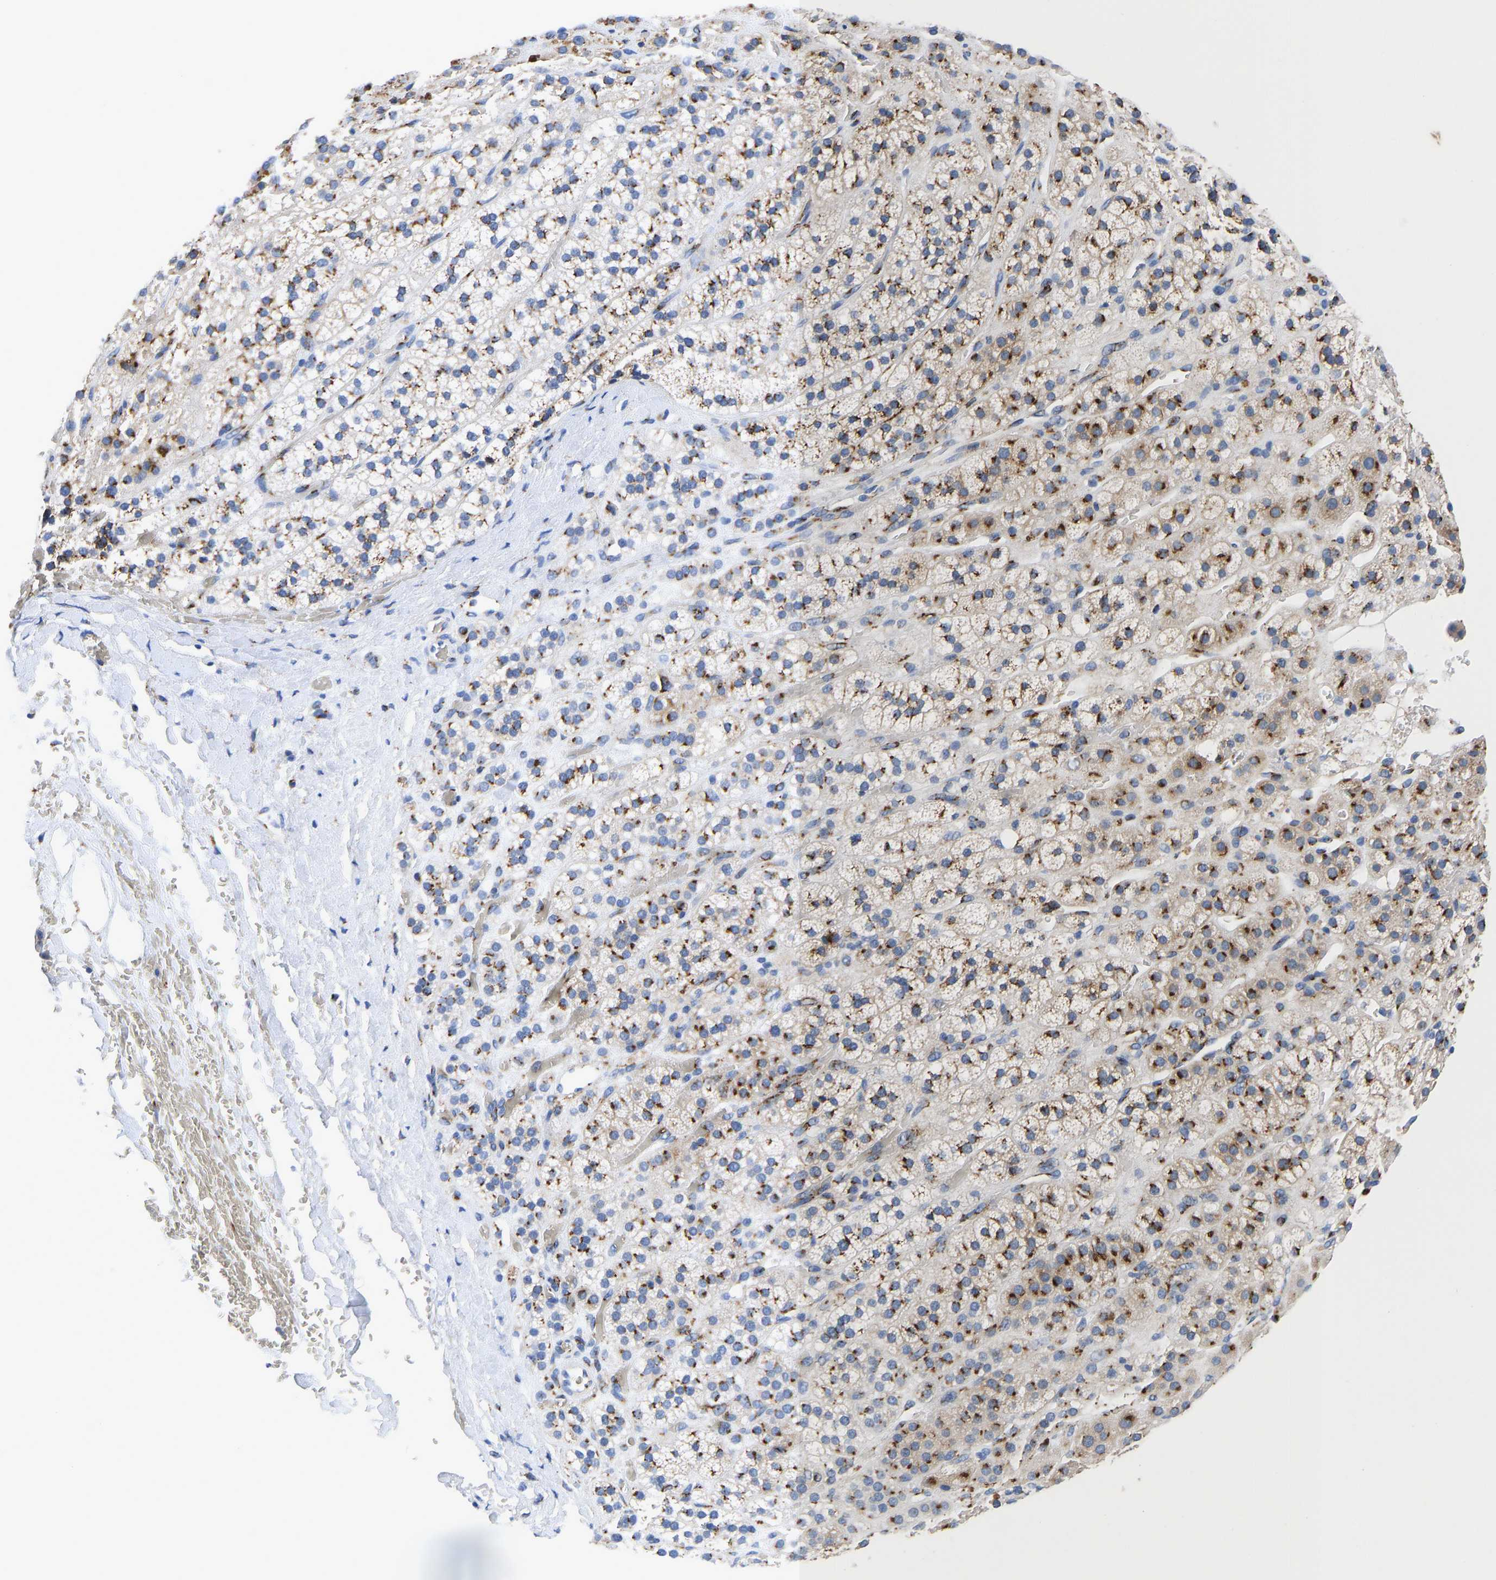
{"staining": {"intensity": "strong", "quantity": ">75%", "location": "cytoplasmic/membranous"}, "tissue": "adrenal gland", "cell_type": "Glandular cells", "image_type": "normal", "snomed": [{"axis": "morphology", "description": "Normal tissue, NOS"}, {"axis": "topography", "description": "Adrenal gland"}], "caption": "This photomicrograph shows immunohistochemistry (IHC) staining of normal adrenal gland, with high strong cytoplasmic/membranous staining in approximately >75% of glandular cells.", "gene": "TMEM87A", "patient": {"sex": "male", "age": 56}}